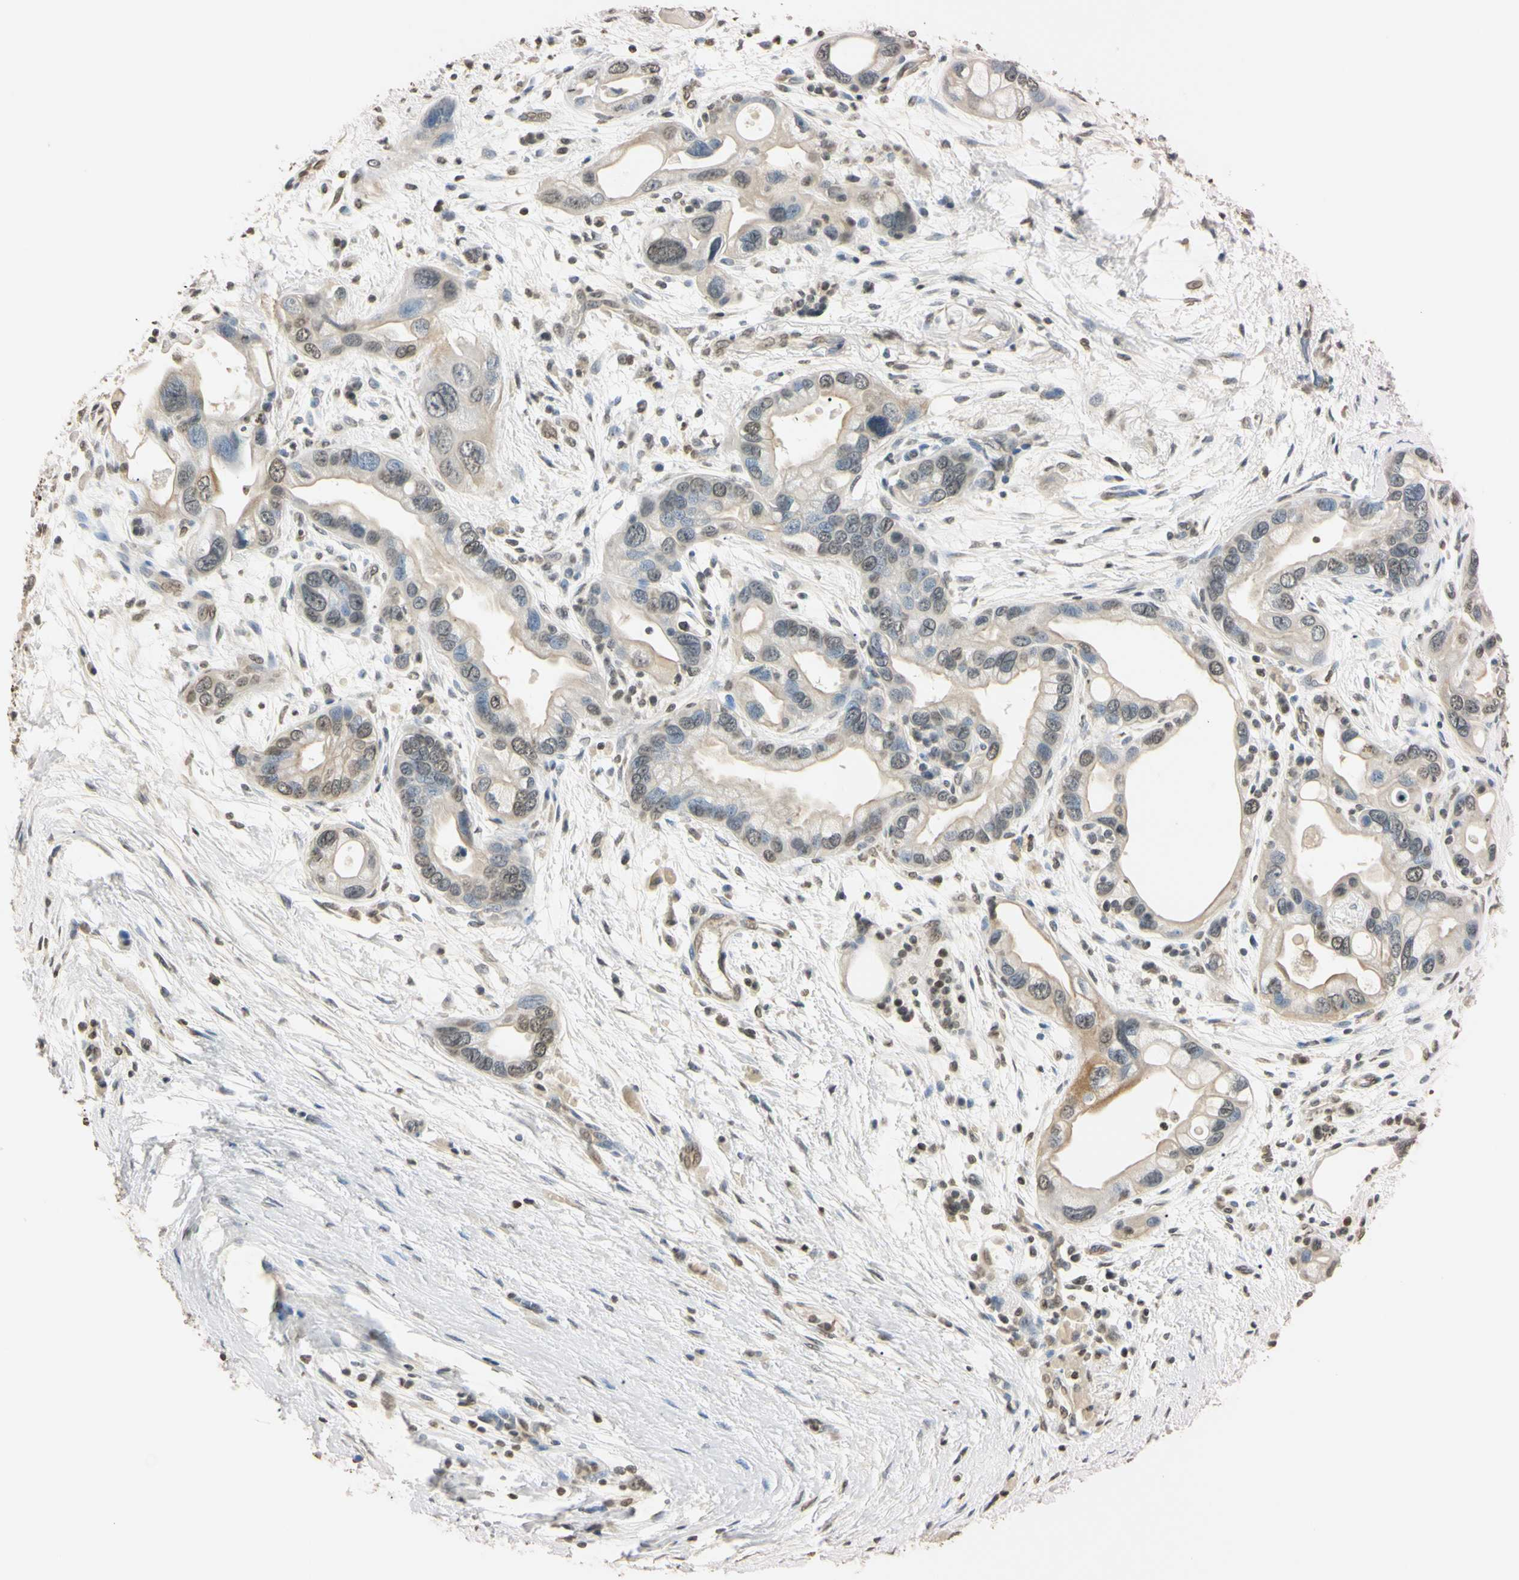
{"staining": {"intensity": "weak", "quantity": "<25%", "location": "cytoplasmic/membranous,nuclear"}, "tissue": "pancreatic cancer", "cell_type": "Tumor cells", "image_type": "cancer", "snomed": [{"axis": "morphology", "description": "Adenocarcinoma, NOS"}, {"axis": "topography", "description": "Pancreas"}], "caption": "Immunohistochemistry (IHC) of pancreatic cancer (adenocarcinoma) reveals no expression in tumor cells.", "gene": "CDC45", "patient": {"sex": "female", "age": 77}}